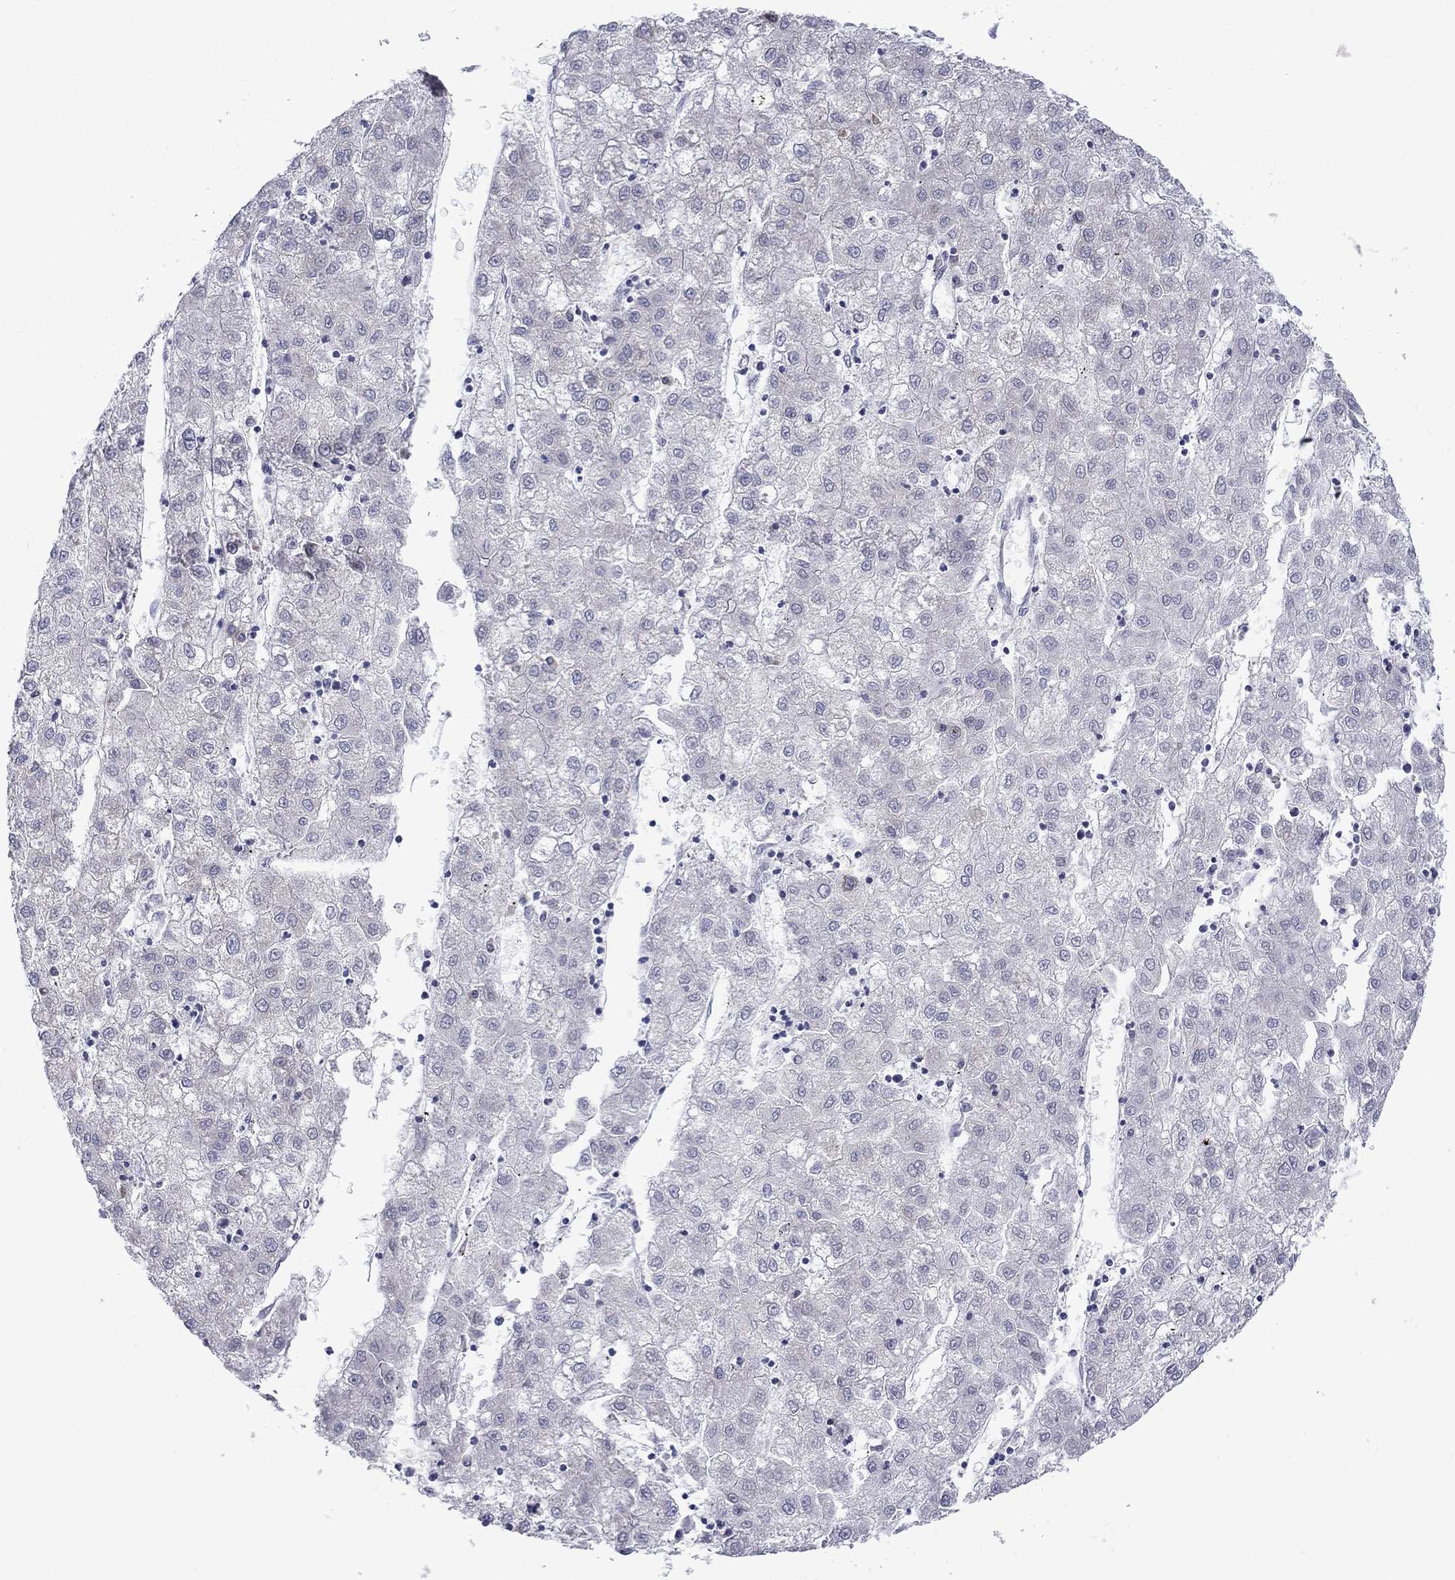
{"staining": {"intensity": "negative", "quantity": "none", "location": "none"}, "tissue": "liver cancer", "cell_type": "Tumor cells", "image_type": "cancer", "snomed": [{"axis": "morphology", "description": "Carcinoma, Hepatocellular, NOS"}, {"axis": "topography", "description": "Liver"}], "caption": "Immunohistochemistry micrograph of human hepatocellular carcinoma (liver) stained for a protein (brown), which reveals no expression in tumor cells. (Immunohistochemistry (ihc), brightfield microscopy, high magnification).", "gene": "PABPC4", "patient": {"sex": "male", "age": 72}}